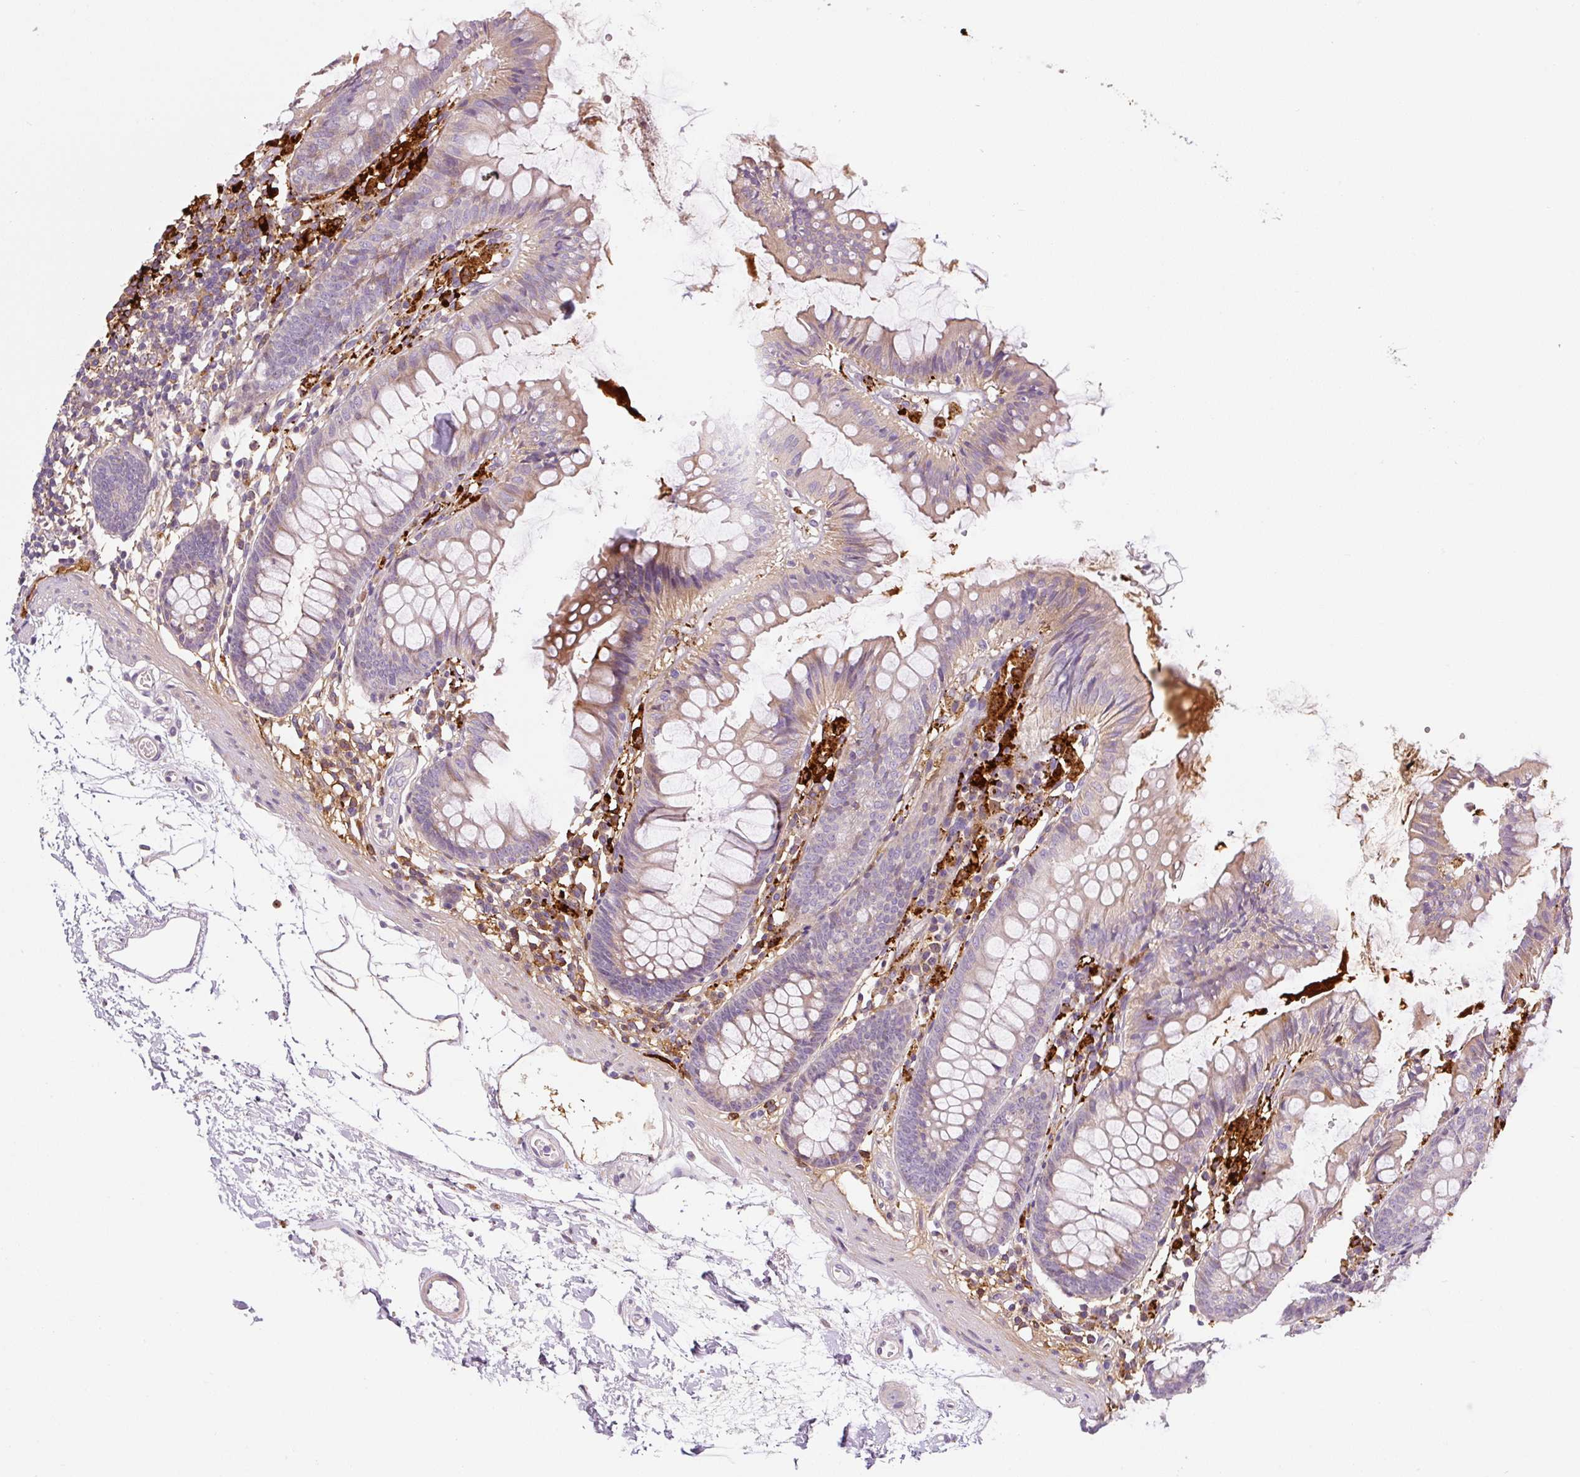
{"staining": {"intensity": "weak", "quantity": "25%-75%", "location": "cytoplasmic/membranous"}, "tissue": "colon", "cell_type": "Endothelial cells", "image_type": "normal", "snomed": [{"axis": "morphology", "description": "Normal tissue, NOS"}, {"axis": "topography", "description": "Colon"}], "caption": "A brown stain labels weak cytoplasmic/membranous staining of a protein in endothelial cells of unremarkable human colon.", "gene": "FUT10", "patient": {"sex": "female", "age": 84}}